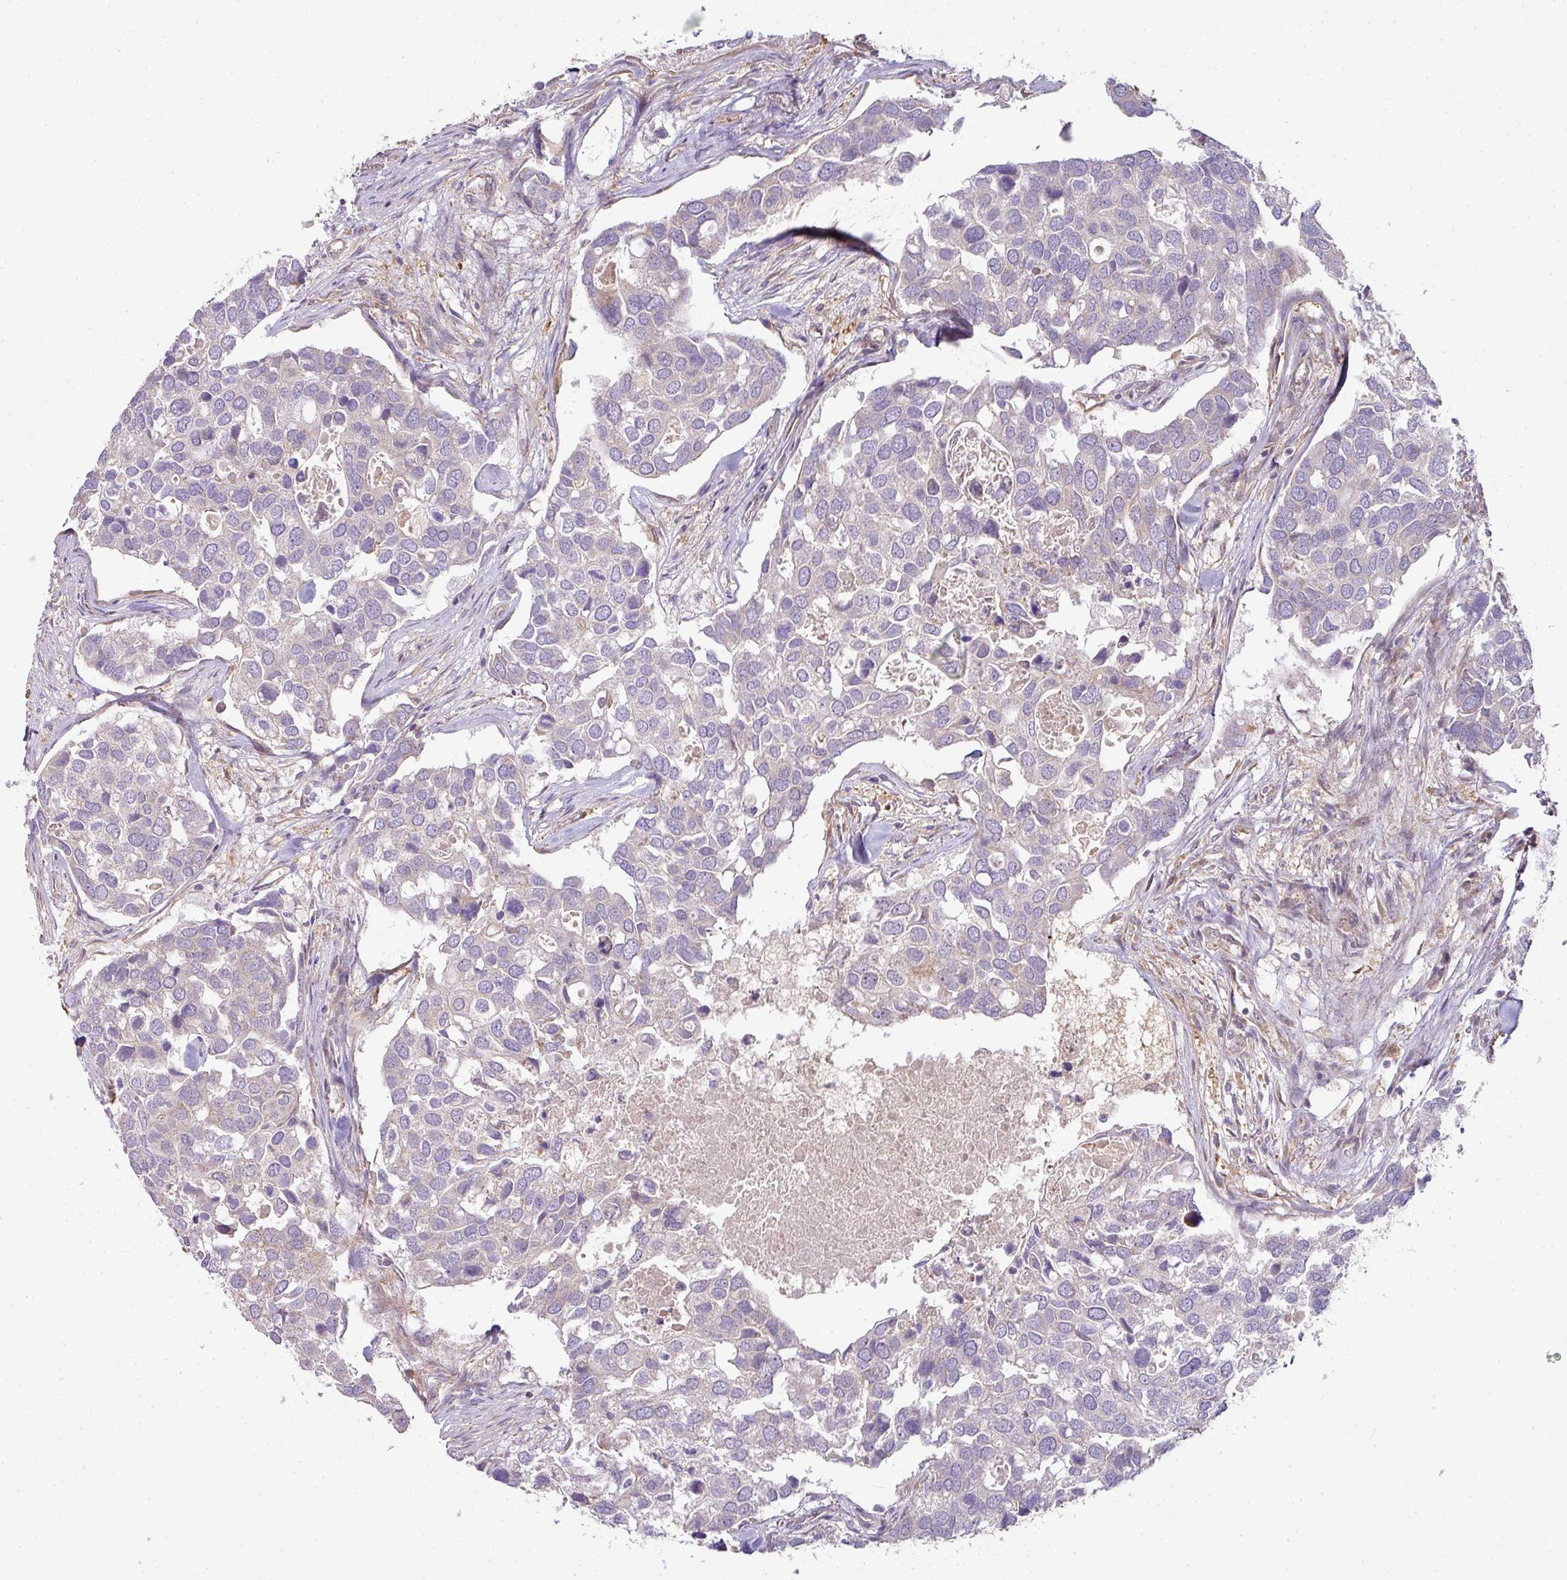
{"staining": {"intensity": "negative", "quantity": "none", "location": "none"}, "tissue": "breast cancer", "cell_type": "Tumor cells", "image_type": "cancer", "snomed": [{"axis": "morphology", "description": "Duct carcinoma"}, {"axis": "topography", "description": "Breast"}], "caption": "Human breast cancer (invasive ductal carcinoma) stained for a protein using immunohistochemistry (IHC) shows no staining in tumor cells.", "gene": "STK35", "patient": {"sex": "female", "age": 83}}